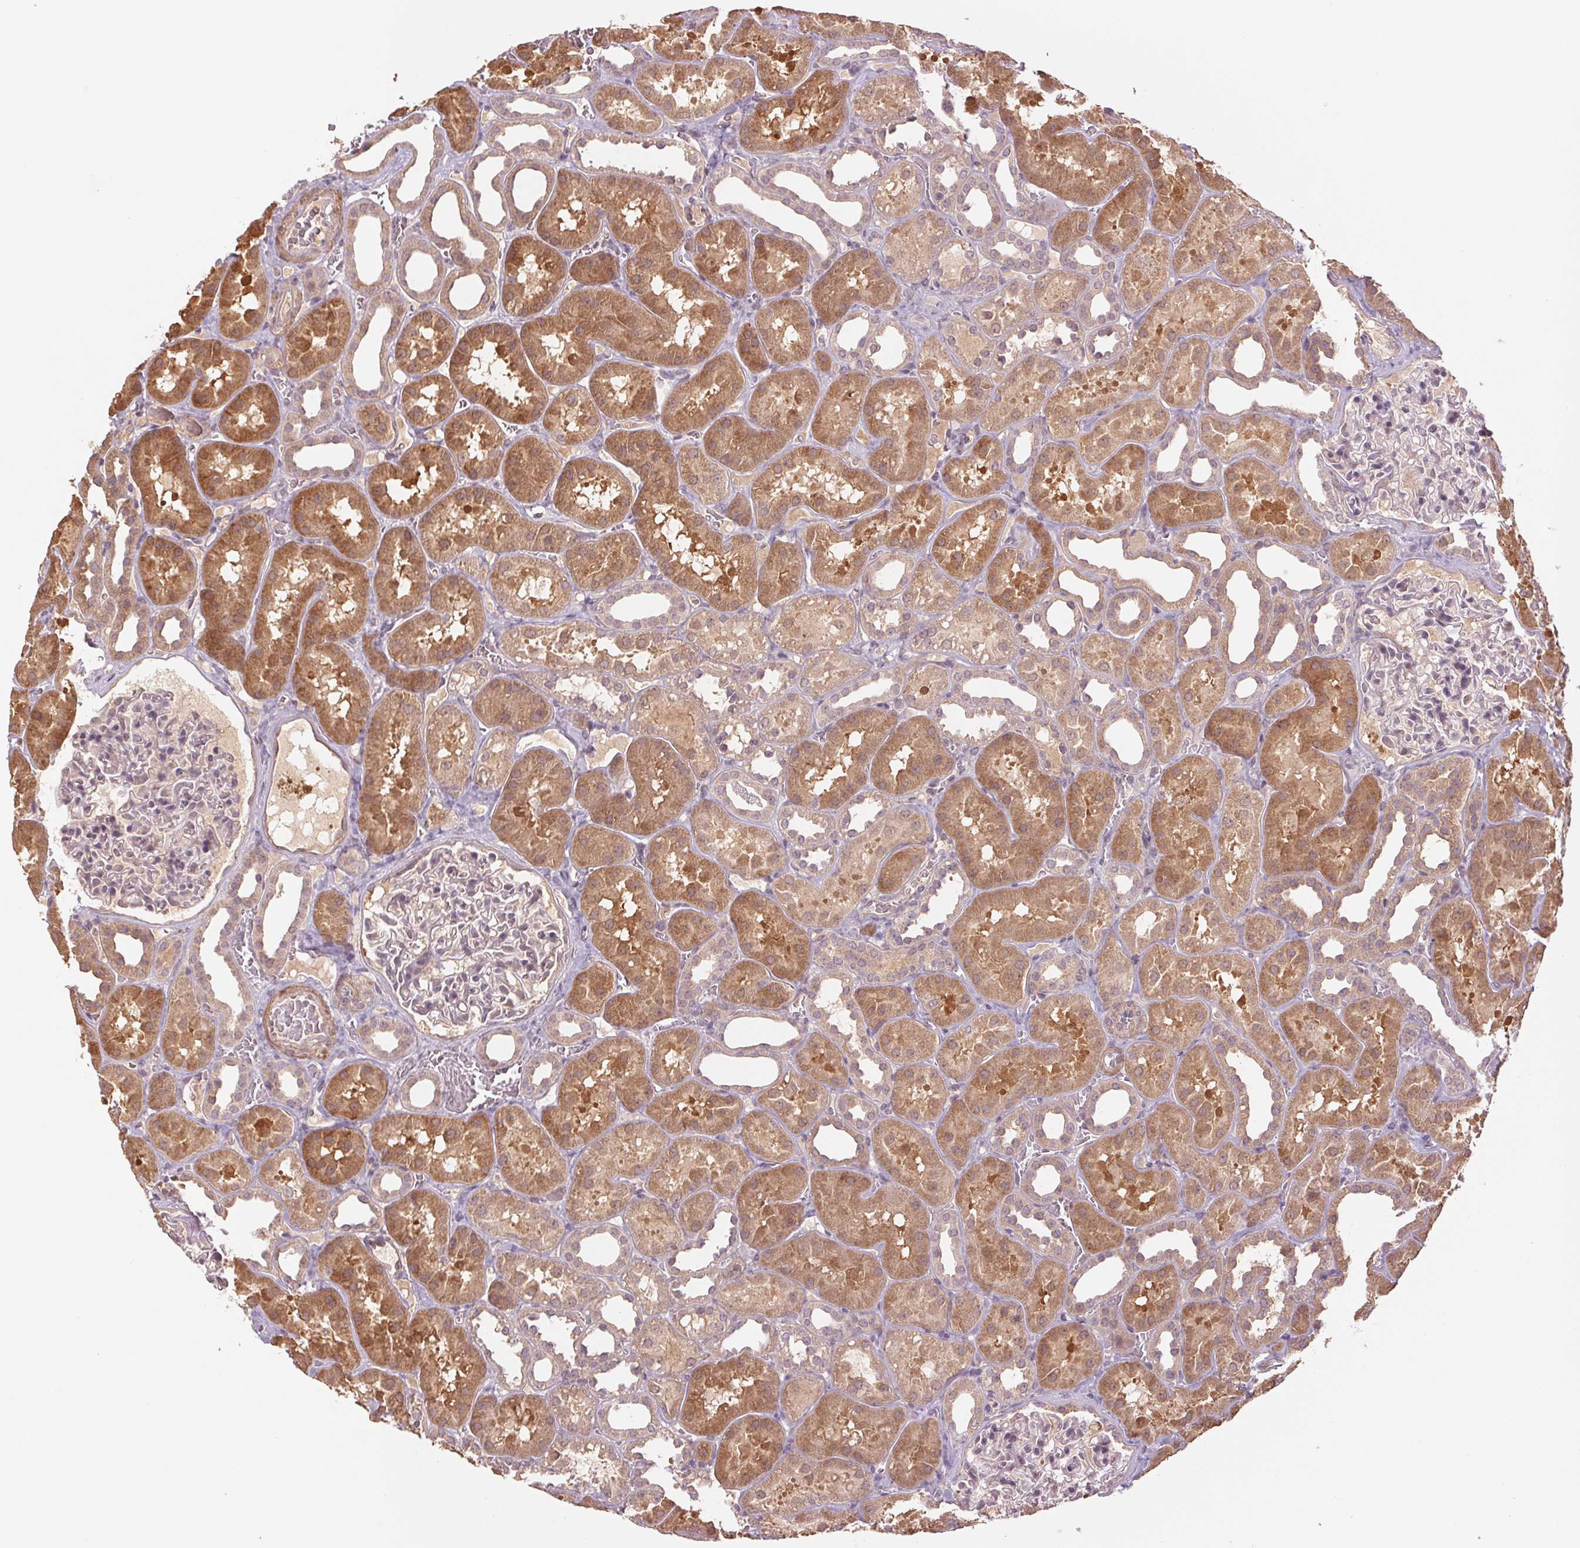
{"staining": {"intensity": "negative", "quantity": "none", "location": "none"}, "tissue": "kidney", "cell_type": "Cells in glomeruli", "image_type": "normal", "snomed": [{"axis": "morphology", "description": "Normal tissue, NOS"}, {"axis": "topography", "description": "Kidney"}], "caption": "The photomicrograph reveals no significant staining in cells in glomeruli of kidney.", "gene": "PPIAL4A", "patient": {"sex": "female", "age": 41}}